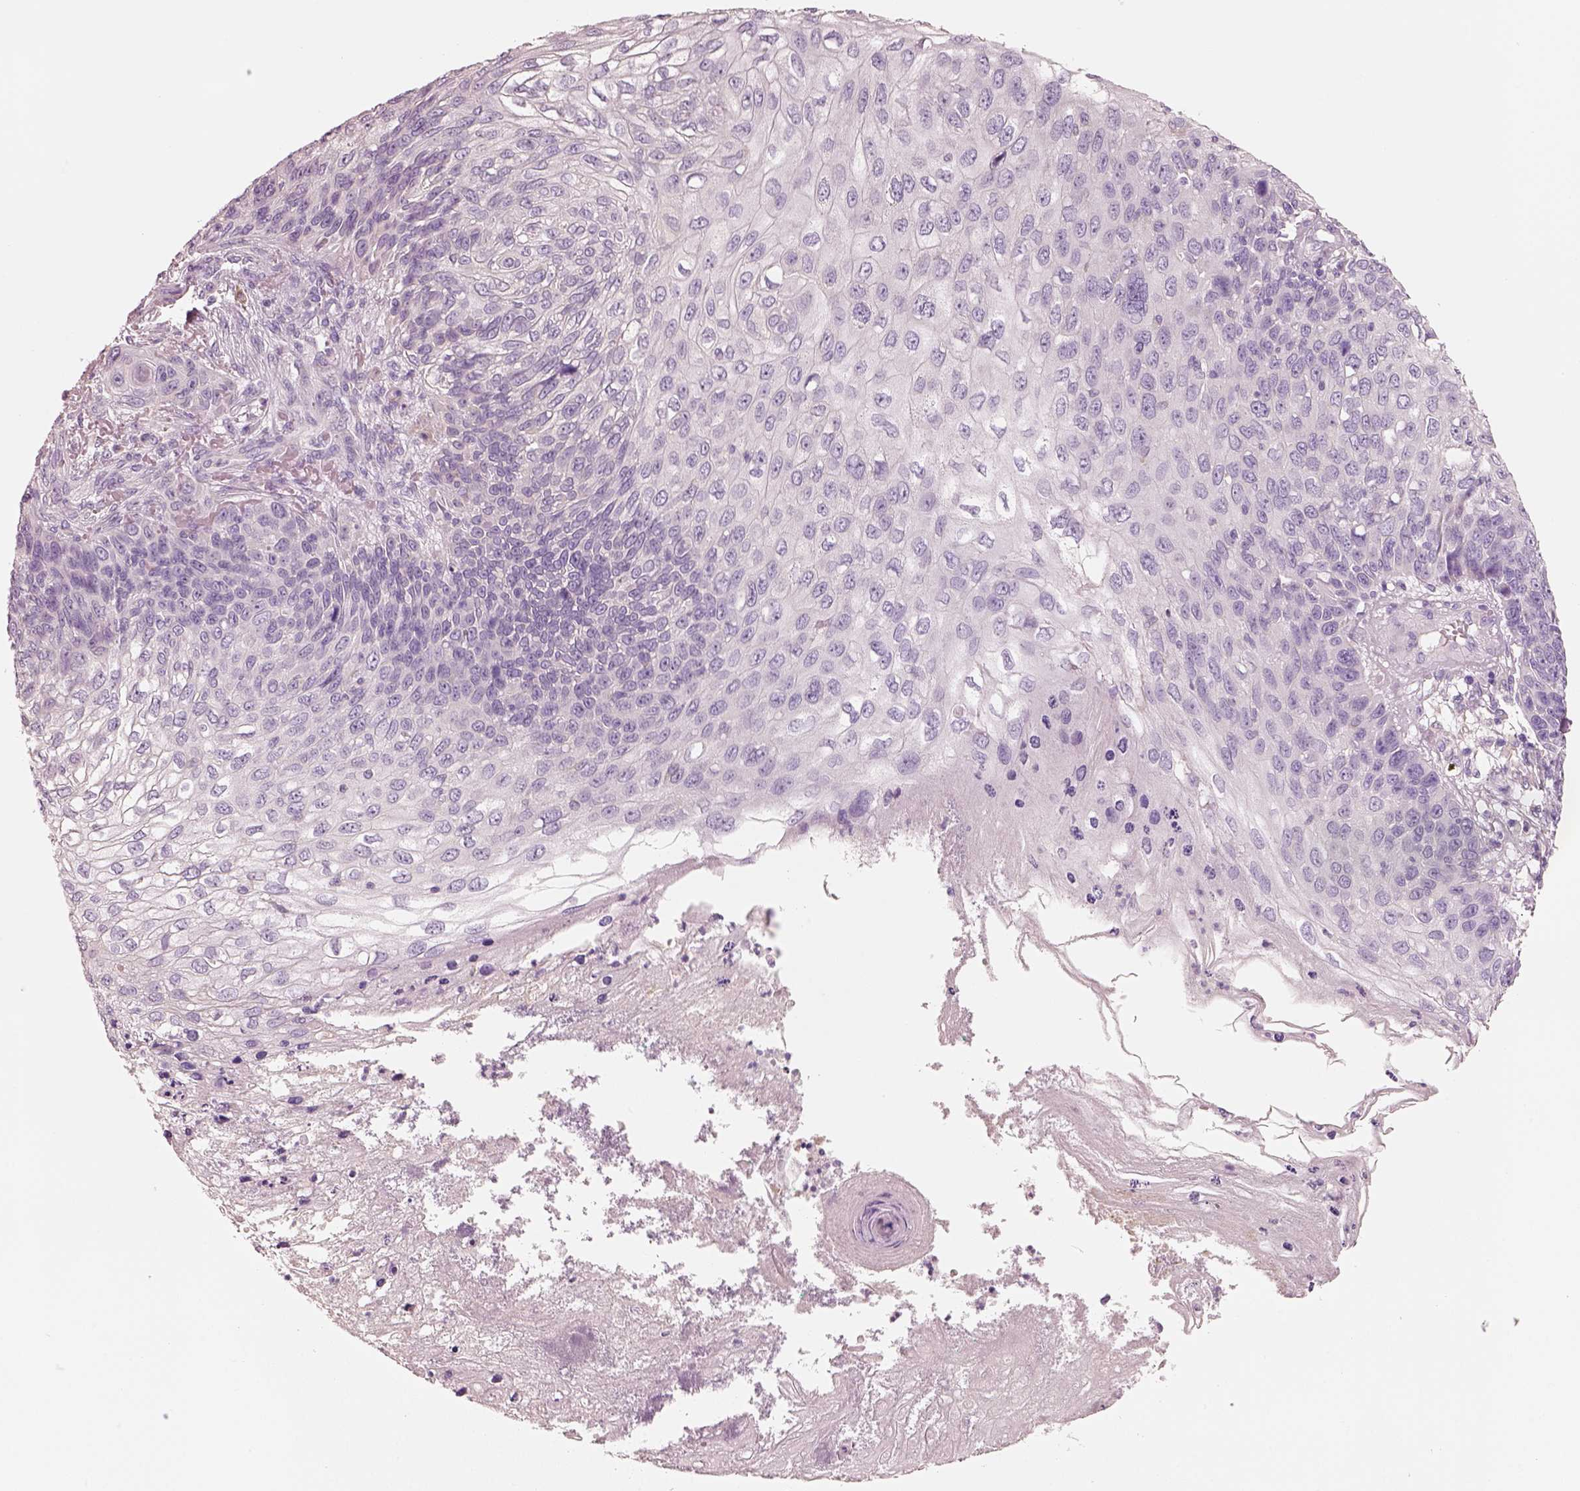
{"staining": {"intensity": "negative", "quantity": "none", "location": "none"}, "tissue": "skin cancer", "cell_type": "Tumor cells", "image_type": "cancer", "snomed": [{"axis": "morphology", "description": "Squamous cell carcinoma, NOS"}, {"axis": "topography", "description": "Skin"}], "caption": "High power microscopy micrograph of an IHC histopathology image of skin squamous cell carcinoma, revealing no significant staining in tumor cells.", "gene": "PNOC", "patient": {"sex": "male", "age": 92}}